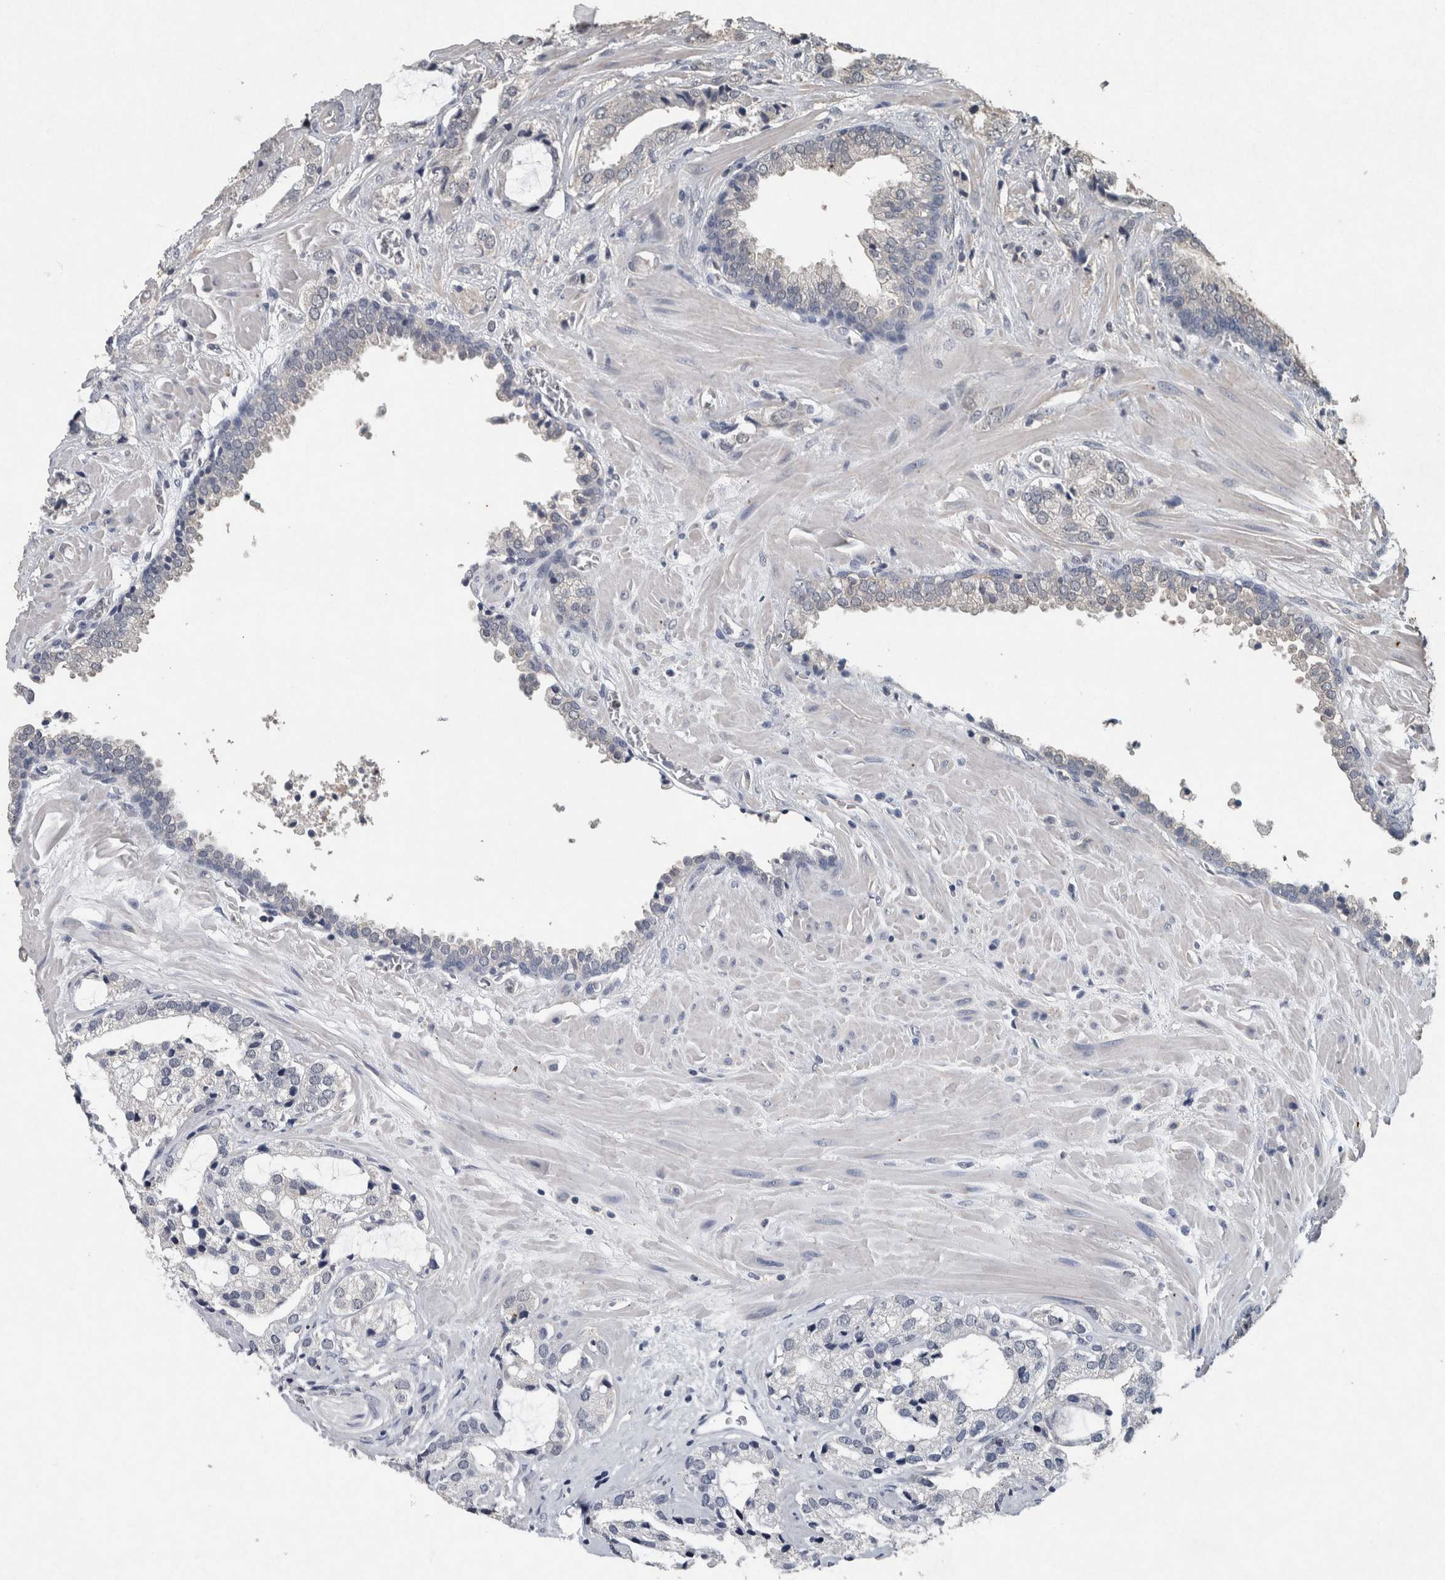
{"staining": {"intensity": "negative", "quantity": "none", "location": "none"}, "tissue": "prostate cancer", "cell_type": "Tumor cells", "image_type": "cancer", "snomed": [{"axis": "morphology", "description": "Adenocarcinoma, High grade"}, {"axis": "topography", "description": "Prostate"}], "caption": "Prostate cancer (adenocarcinoma (high-grade)) was stained to show a protein in brown. There is no significant staining in tumor cells.", "gene": "FGFRL1", "patient": {"sex": "male", "age": 66}}